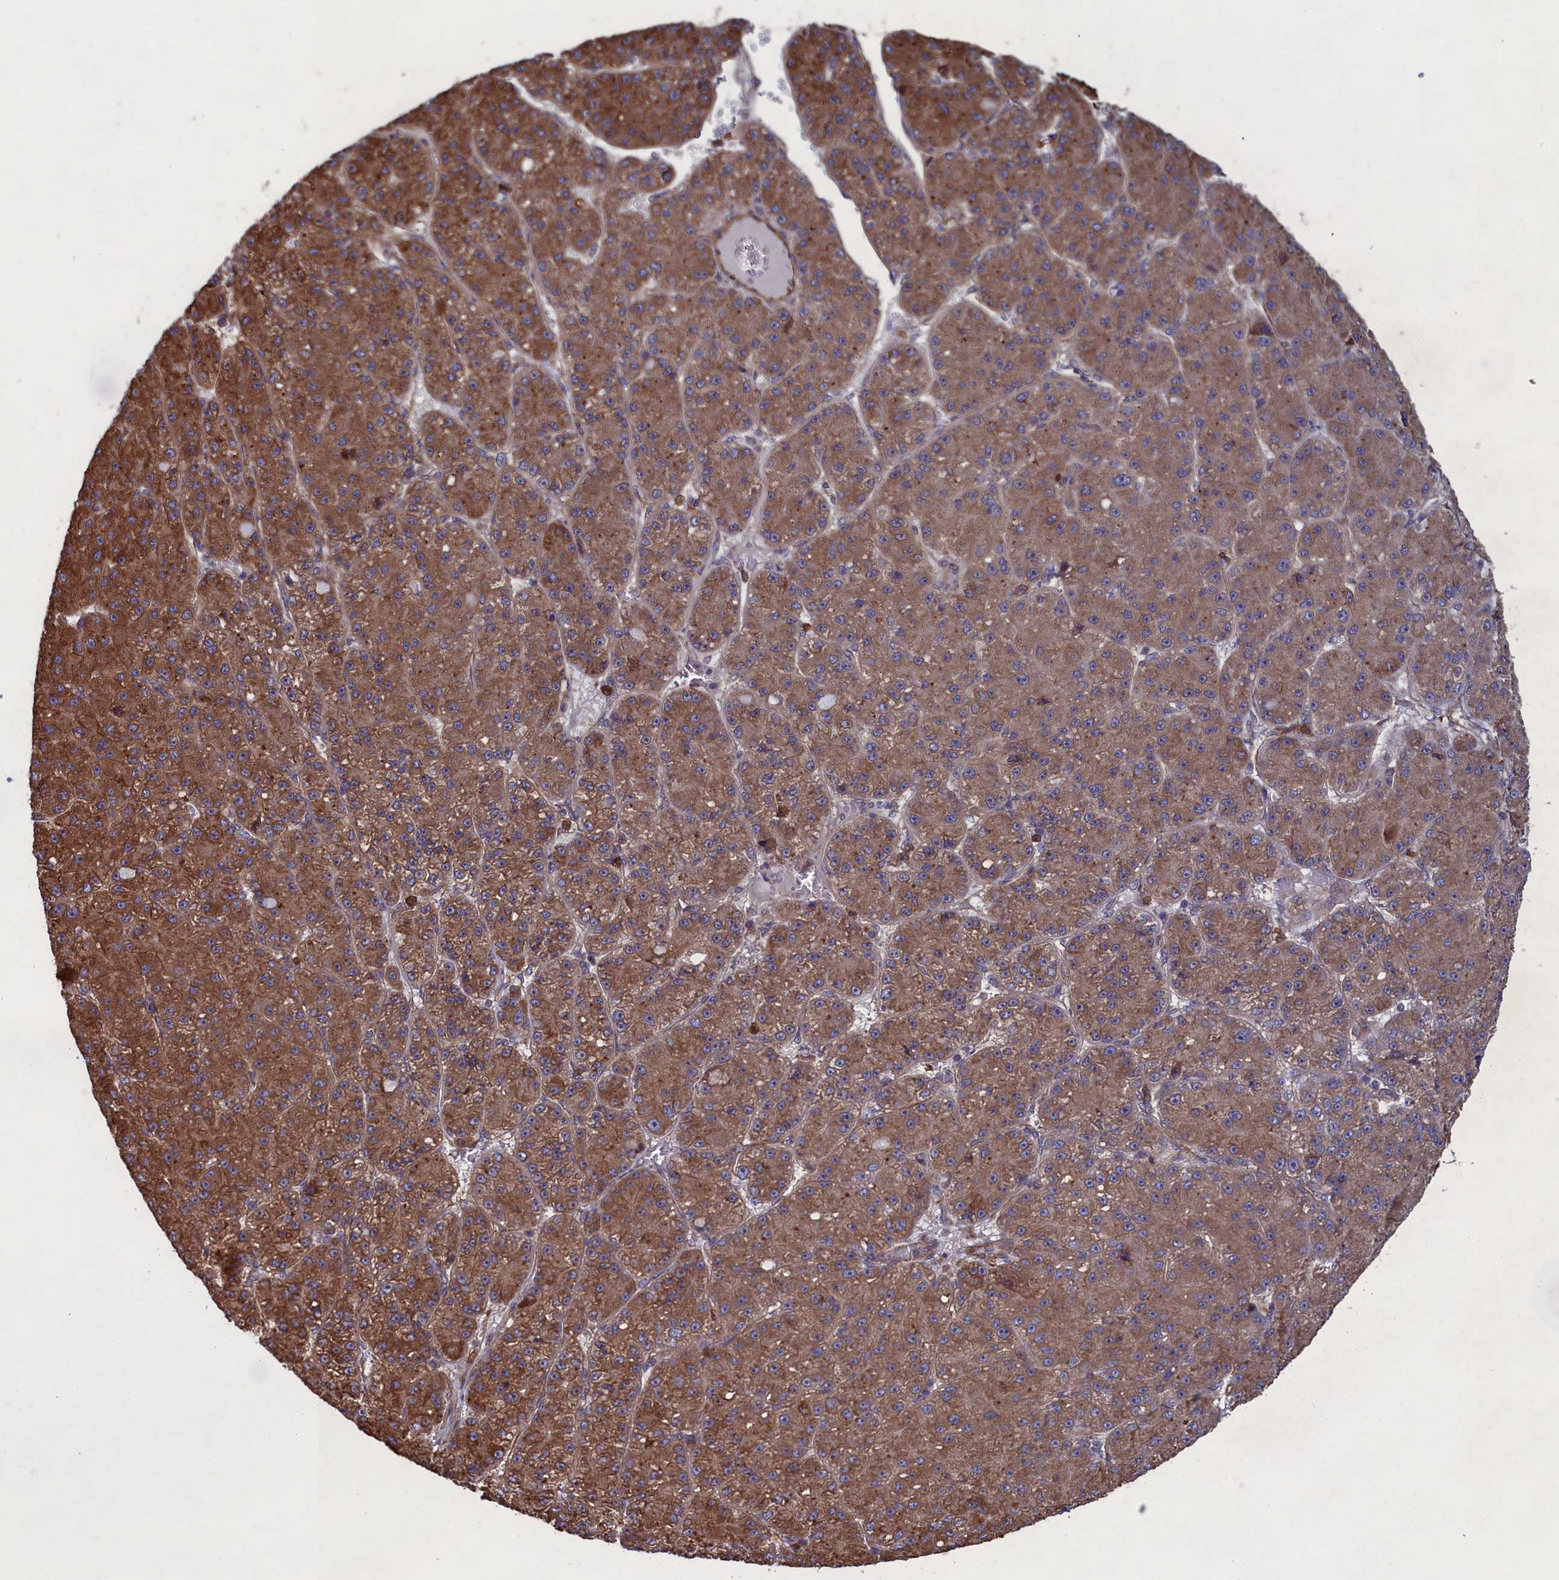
{"staining": {"intensity": "moderate", "quantity": ">75%", "location": "cytoplasmic/membranous"}, "tissue": "liver cancer", "cell_type": "Tumor cells", "image_type": "cancer", "snomed": [{"axis": "morphology", "description": "Carcinoma, Hepatocellular, NOS"}, {"axis": "topography", "description": "Liver"}], "caption": "Immunohistochemistry (IHC) histopathology image of hepatocellular carcinoma (liver) stained for a protein (brown), which reveals medium levels of moderate cytoplasmic/membranous expression in about >75% of tumor cells.", "gene": "CCDC124", "patient": {"sex": "male", "age": 67}}